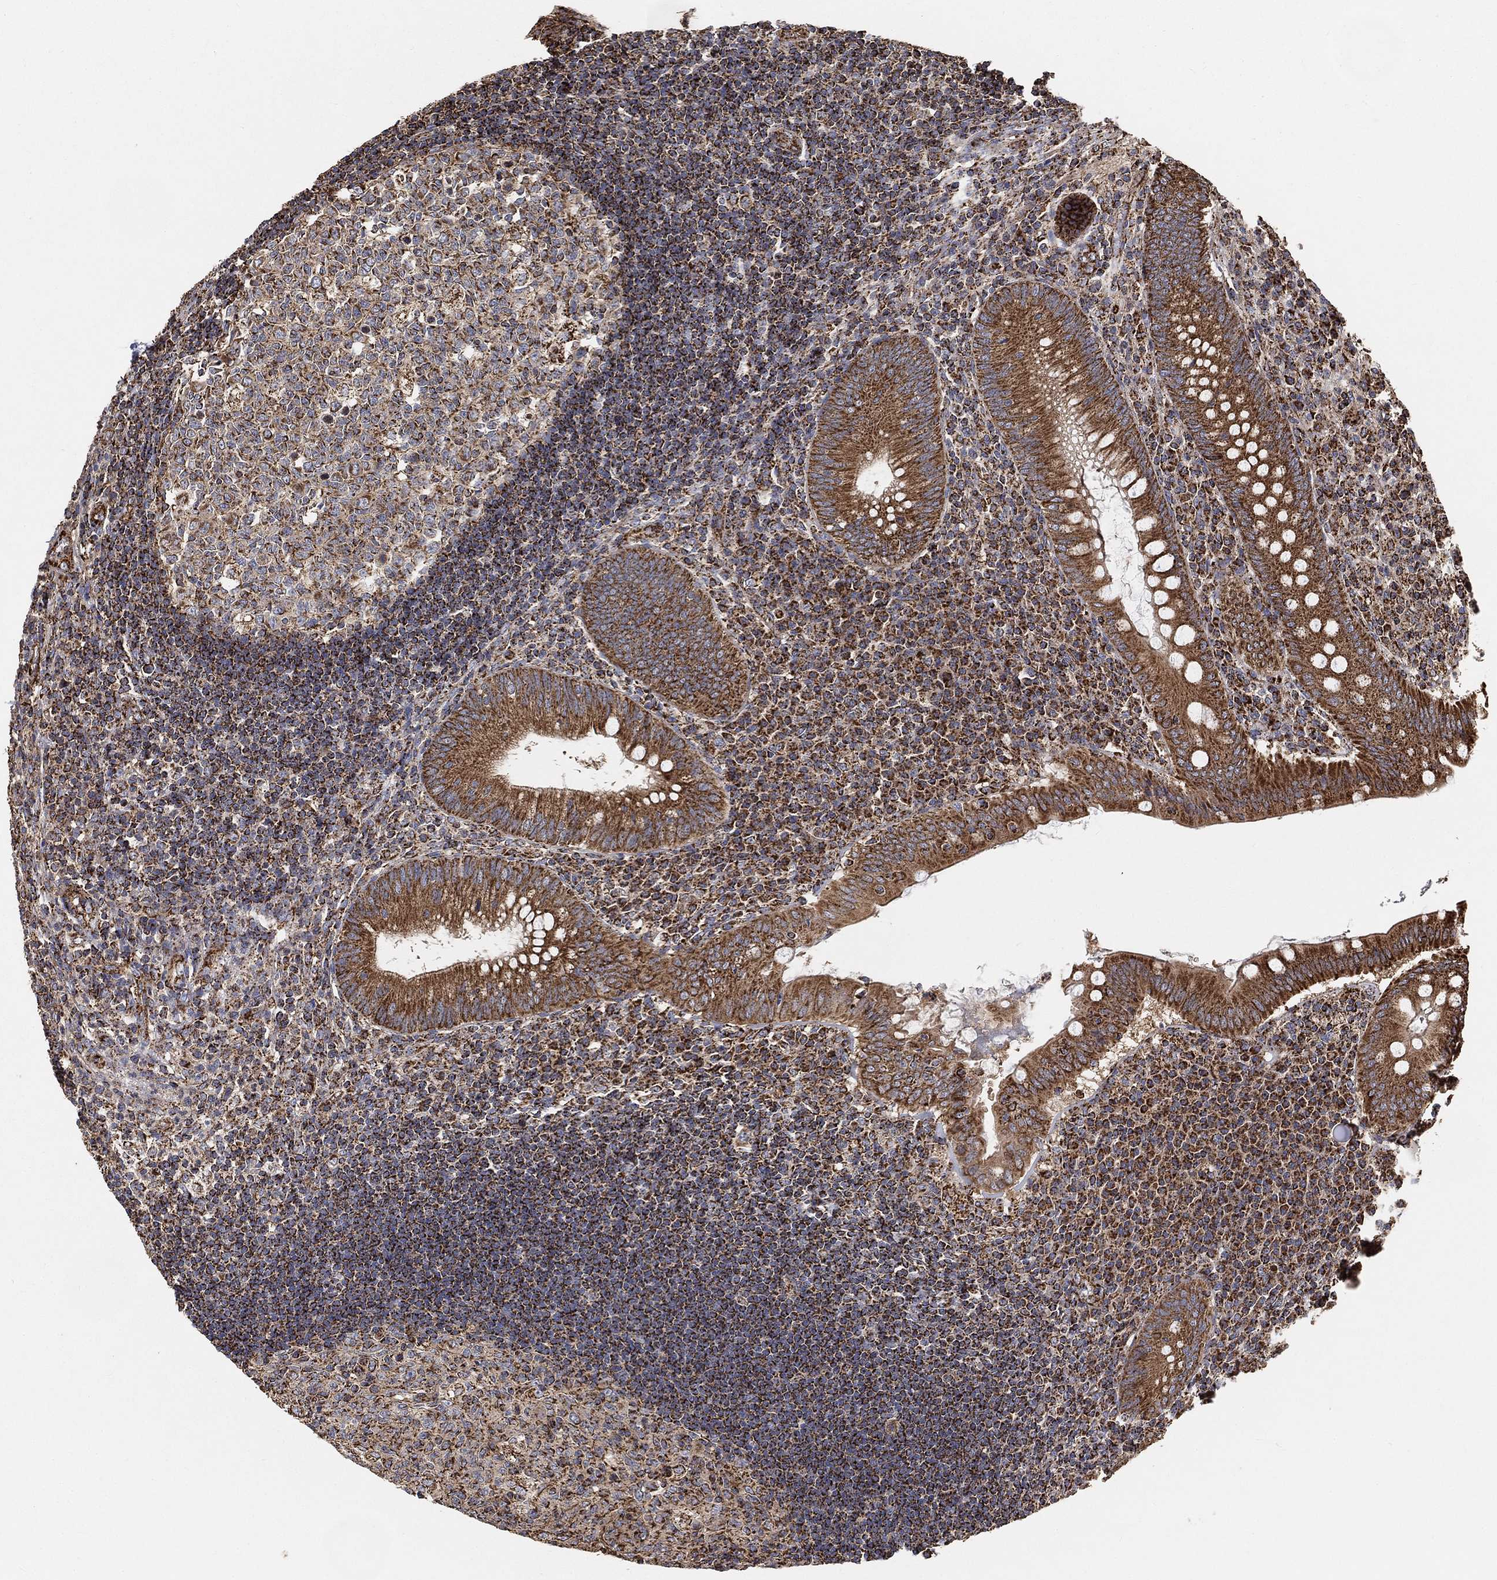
{"staining": {"intensity": "strong", "quantity": ">75%", "location": "cytoplasmic/membranous"}, "tissue": "appendix", "cell_type": "Glandular cells", "image_type": "normal", "snomed": [{"axis": "morphology", "description": "Normal tissue, NOS"}, {"axis": "morphology", "description": "Inflammation, NOS"}, {"axis": "topography", "description": "Appendix"}], "caption": "Glandular cells display high levels of strong cytoplasmic/membranous positivity in about >75% of cells in normal appendix.", "gene": "SLC38A7", "patient": {"sex": "male", "age": 16}}